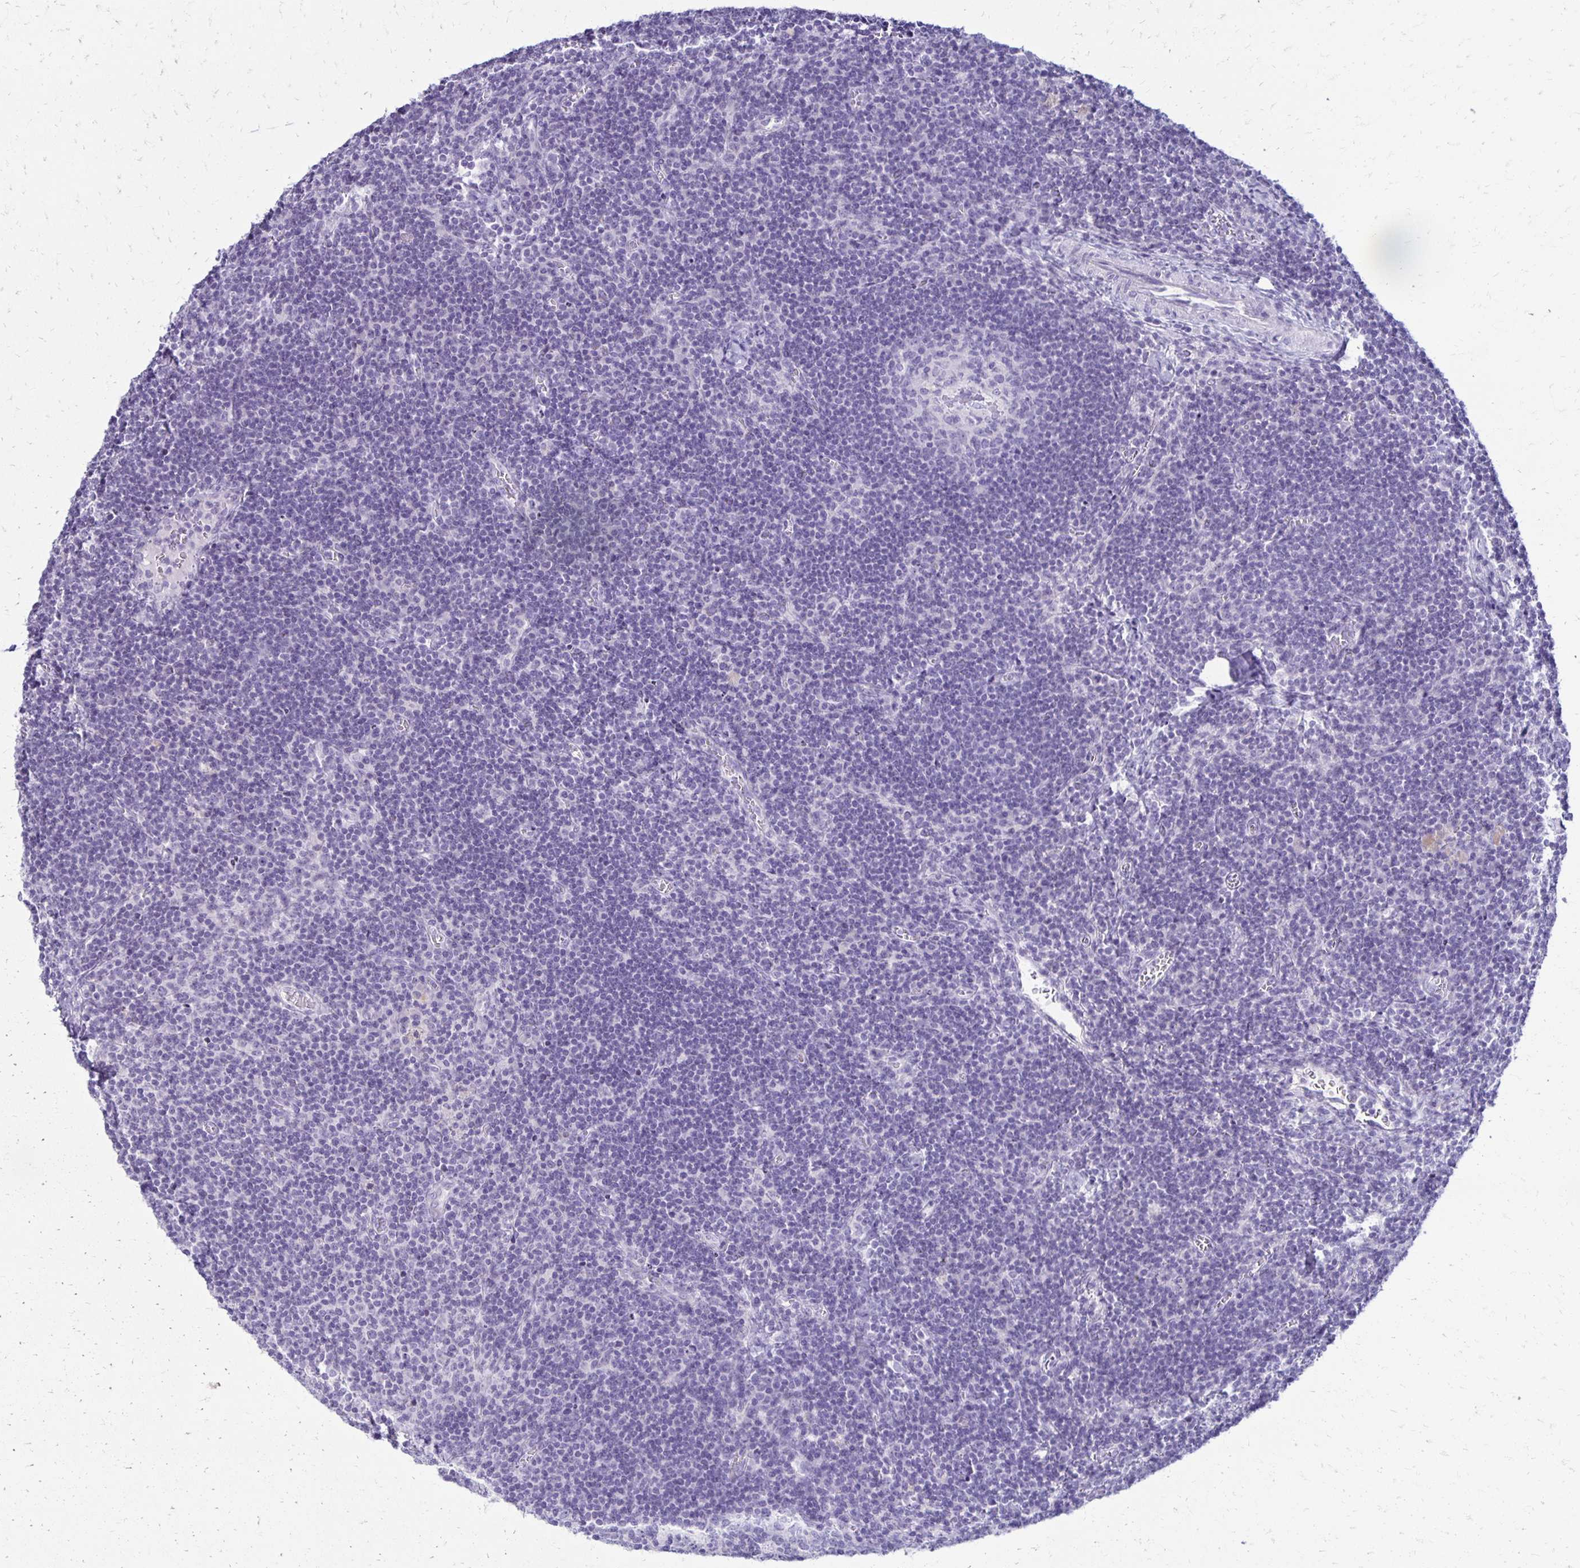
{"staining": {"intensity": "negative", "quantity": "none", "location": "none"}, "tissue": "lymph node", "cell_type": "Germinal center cells", "image_type": "normal", "snomed": [{"axis": "morphology", "description": "Normal tissue, NOS"}, {"axis": "topography", "description": "Lymph node"}], "caption": "This is an IHC histopathology image of benign lymph node. There is no positivity in germinal center cells.", "gene": "RYR1", "patient": {"sex": "male", "age": 67}}